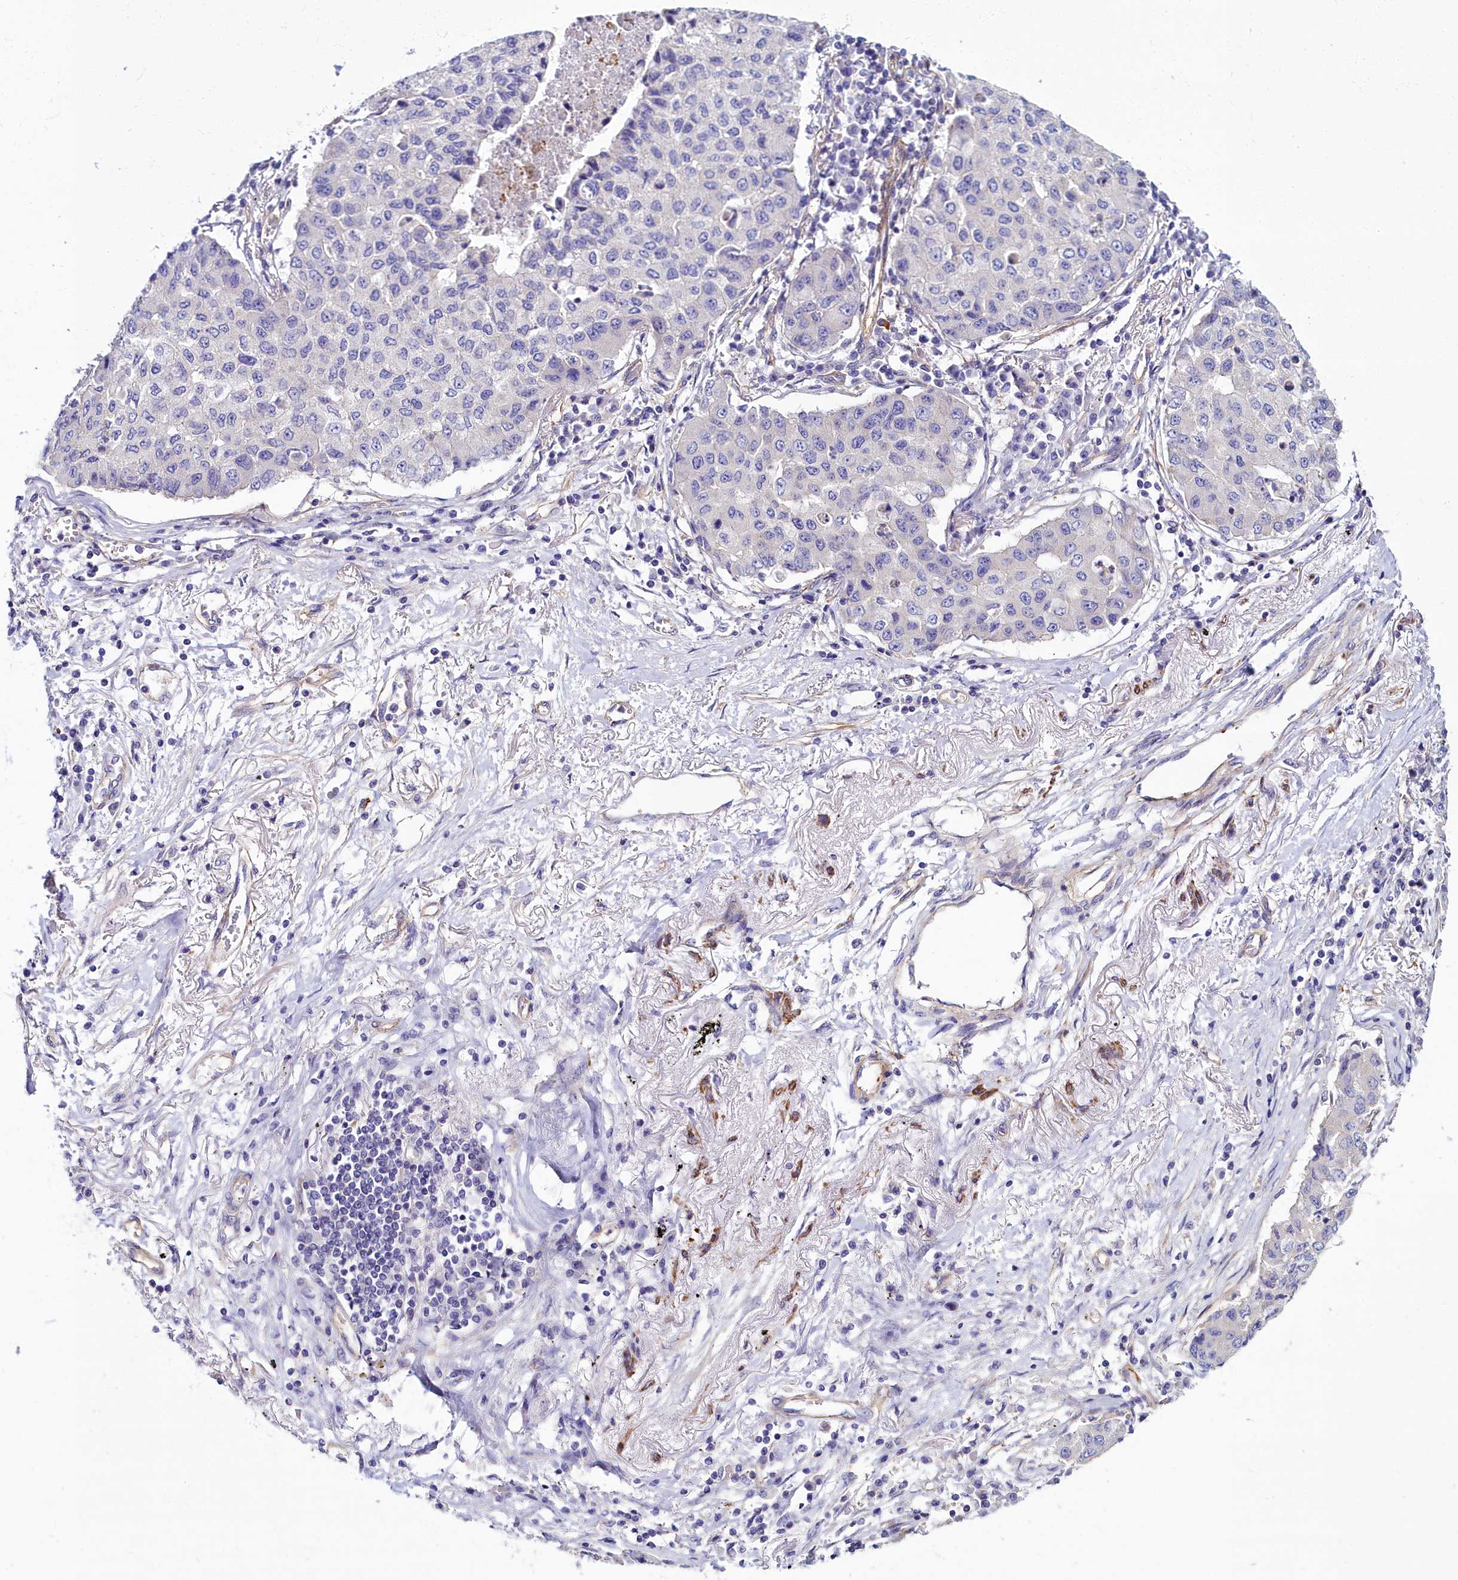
{"staining": {"intensity": "negative", "quantity": "none", "location": "none"}, "tissue": "lung cancer", "cell_type": "Tumor cells", "image_type": "cancer", "snomed": [{"axis": "morphology", "description": "Squamous cell carcinoma, NOS"}, {"axis": "topography", "description": "Lung"}], "caption": "IHC photomicrograph of neoplastic tissue: squamous cell carcinoma (lung) stained with DAB displays no significant protein staining in tumor cells.", "gene": "FADS3", "patient": {"sex": "male", "age": 74}}